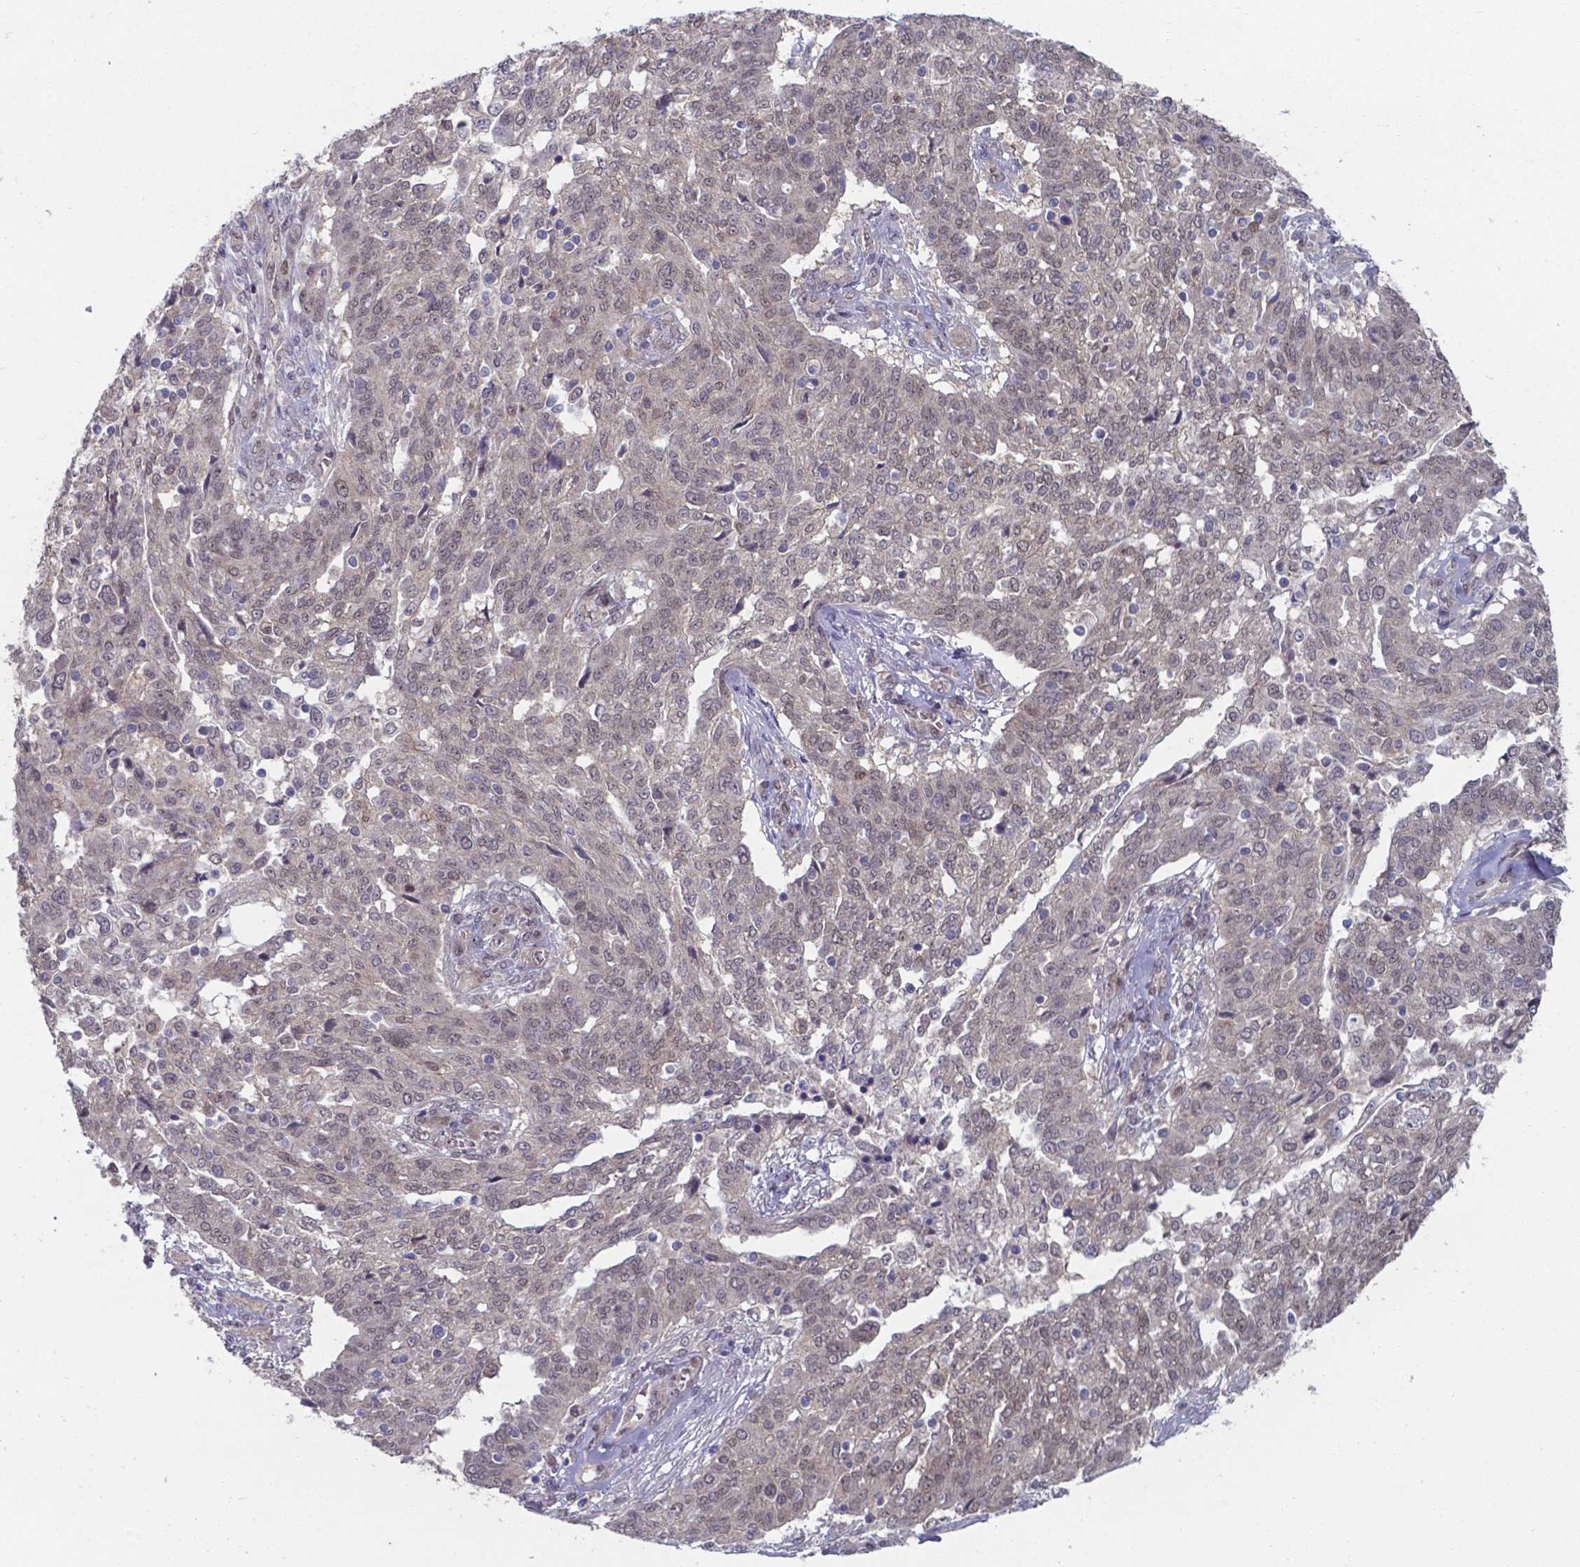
{"staining": {"intensity": "weak", "quantity": "<25%", "location": "nuclear"}, "tissue": "ovarian cancer", "cell_type": "Tumor cells", "image_type": "cancer", "snomed": [{"axis": "morphology", "description": "Cystadenocarcinoma, serous, NOS"}, {"axis": "topography", "description": "Ovary"}], "caption": "Immunohistochemistry micrograph of neoplastic tissue: ovarian serous cystadenocarcinoma stained with DAB shows no significant protein expression in tumor cells.", "gene": "UBE2E2", "patient": {"sex": "female", "age": 67}}